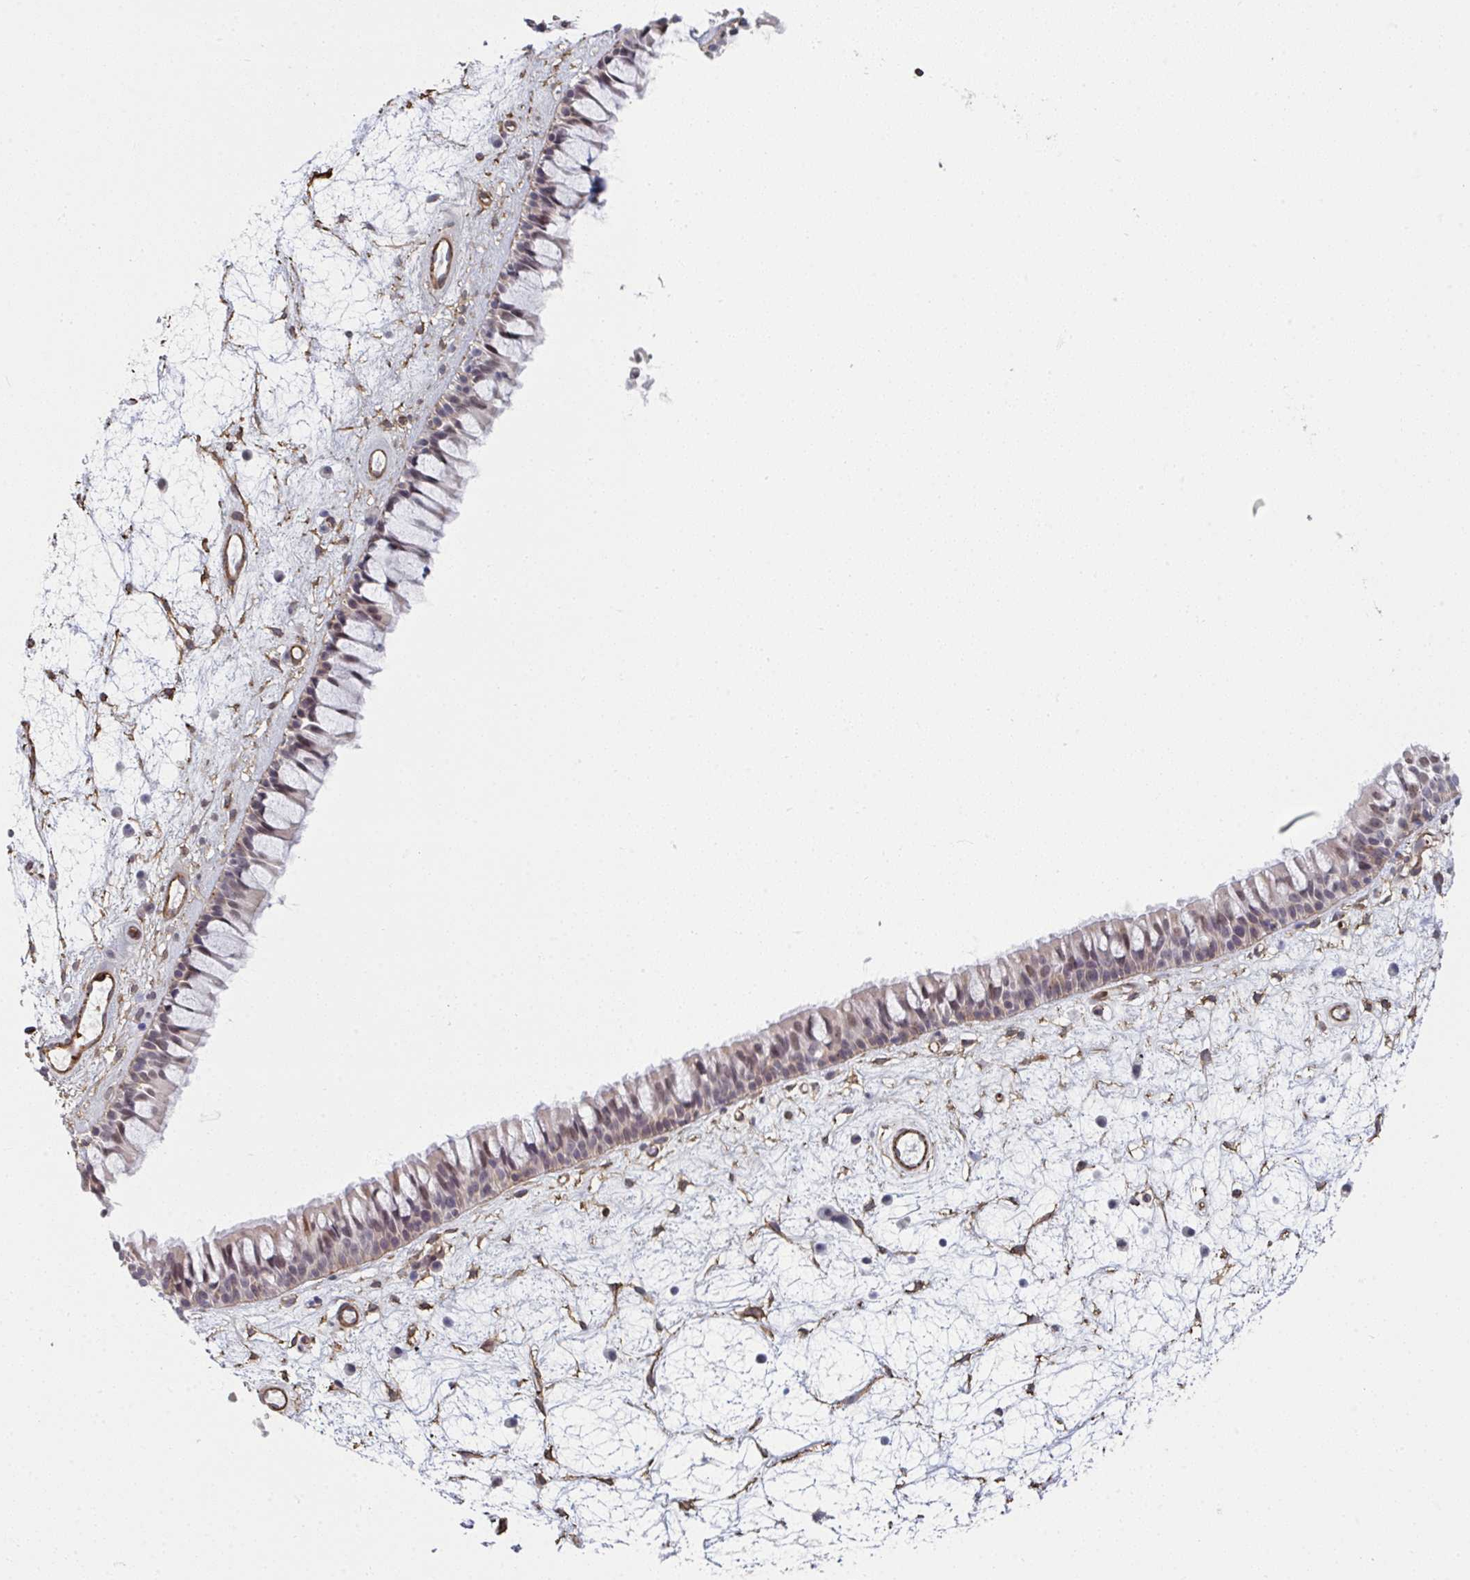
{"staining": {"intensity": "weak", "quantity": "25%-75%", "location": "cytoplasmic/membranous,nuclear"}, "tissue": "nasopharynx", "cell_type": "Respiratory epithelial cells", "image_type": "normal", "snomed": [{"axis": "morphology", "description": "Normal tissue, NOS"}, {"axis": "topography", "description": "Nasopharynx"}], "caption": "Normal nasopharynx reveals weak cytoplasmic/membranous,nuclear staining in approximately 25%-75% of respiratory epithelial cells.", "gene": "NEURL4", "patient": {"sex": "male", "age": 69}}